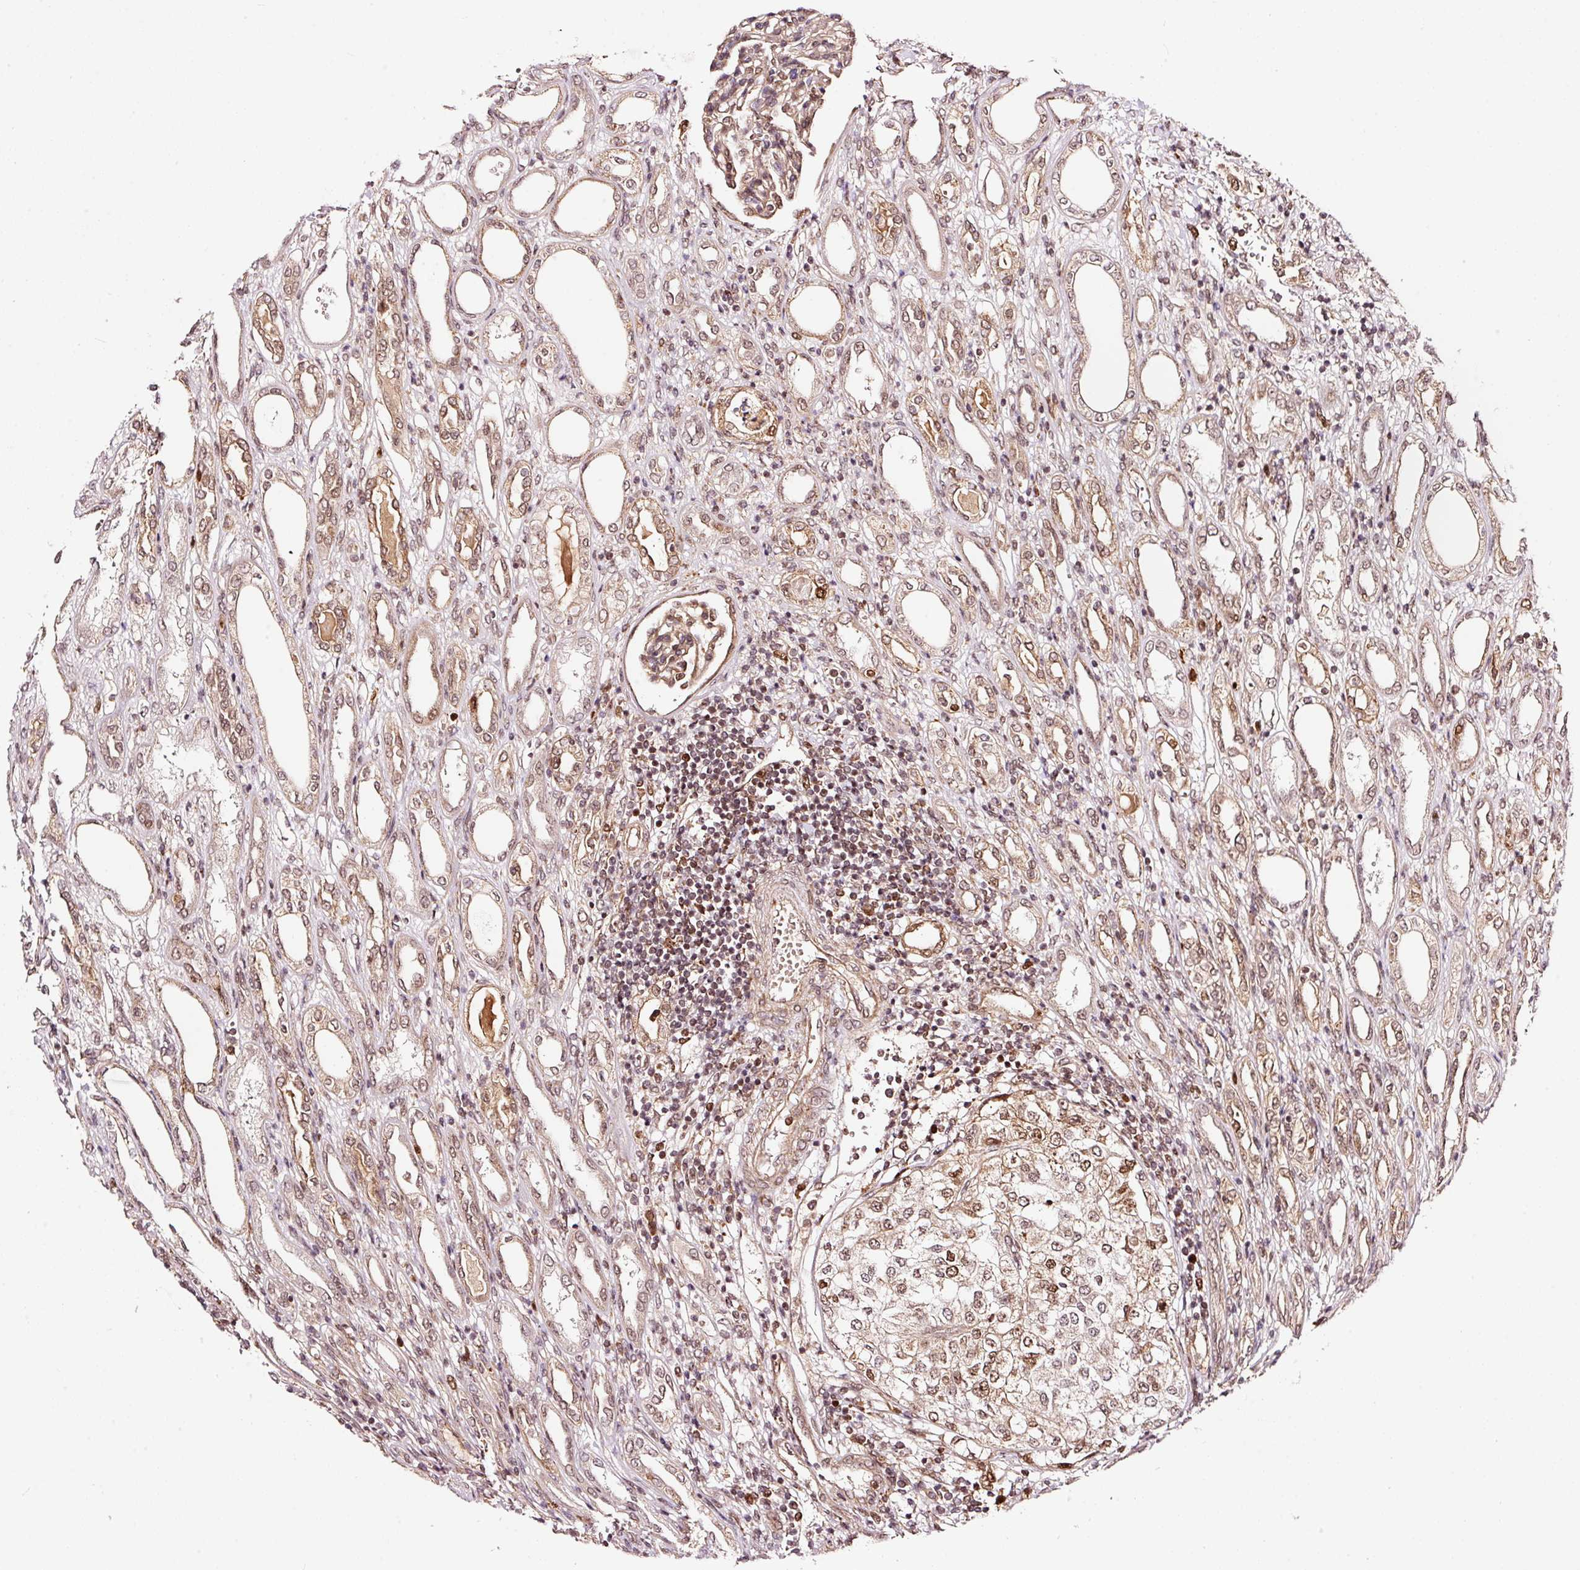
{"staining": {"intensity": "weak", "quantity": ">75%", "location": "nuclear"}, "tissue": "renal cancer", "cell_type": "Tumor cells", "image_type": "cancer", "snomed": [{"axis": "morphology", "description": "Adenocarcinoma, NOS"}, {"axis": "topography", "description": "Kidney"}], "caption": "Weak nuclear expression is present in about >75% of tumor cells in adenocarcinoma (renal).", "gene": "RFC4", "patient": {"sex": "female", "age": 54}}